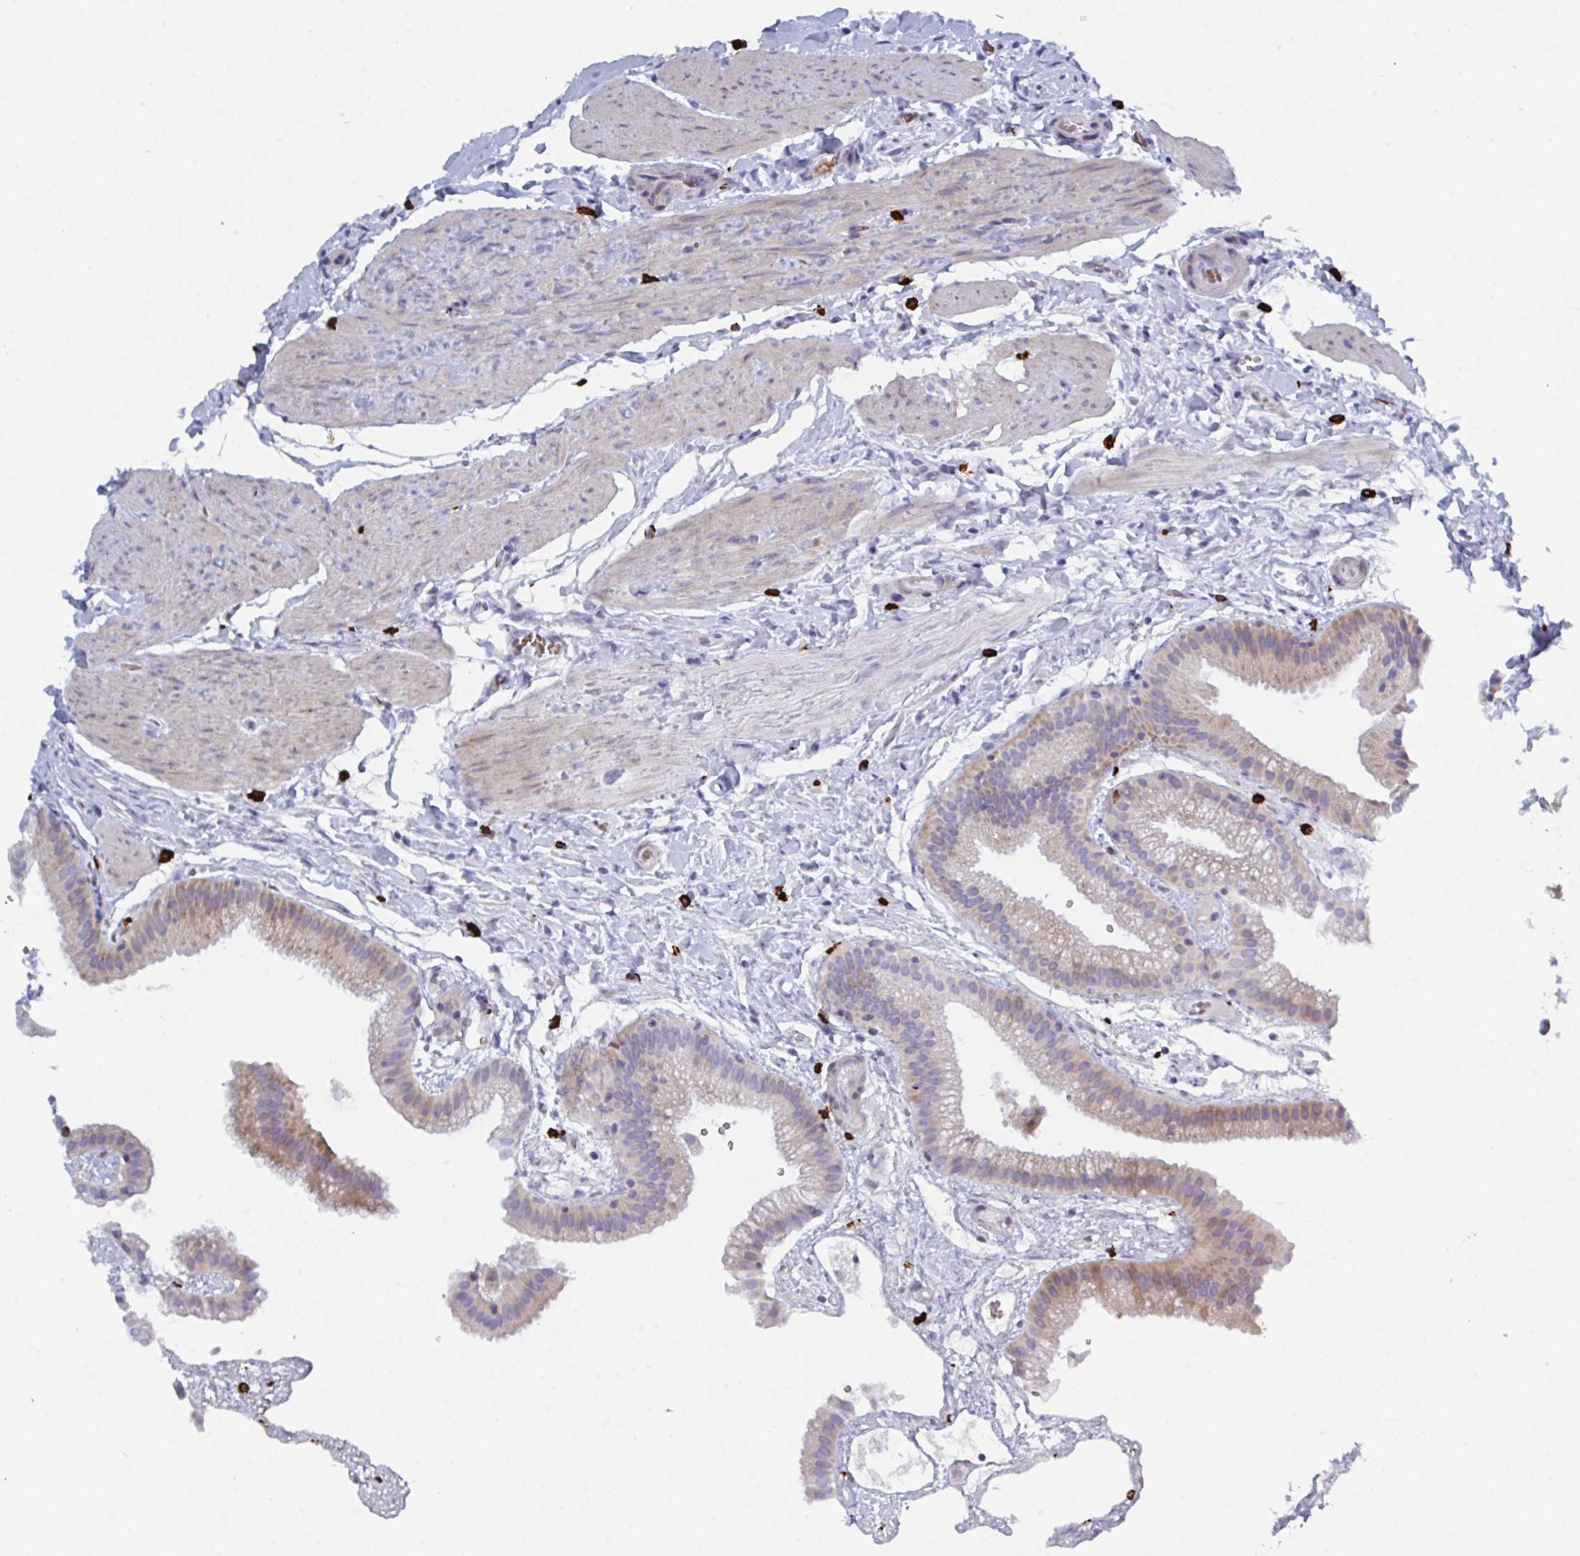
{"staining": {"intensity": "moderate", "quantity": "<25%", "location": "cytoplasmic/membranous"}, "tissue": "gallbladder", "cell_type": "Glandular cells", "image_type": "normal", "snomed": [{"axis": "morphology", "description": "Normal tissue, NOS"}, {"axis": "topography", "description": "Gallbladder"}], "caption": "Normal gallbladder shows moderate cytoplasmic/membranous expression in about <25% of glandular cells.", "gene": "ZNF684", "patient": {"sex": "female", "age": 63}}